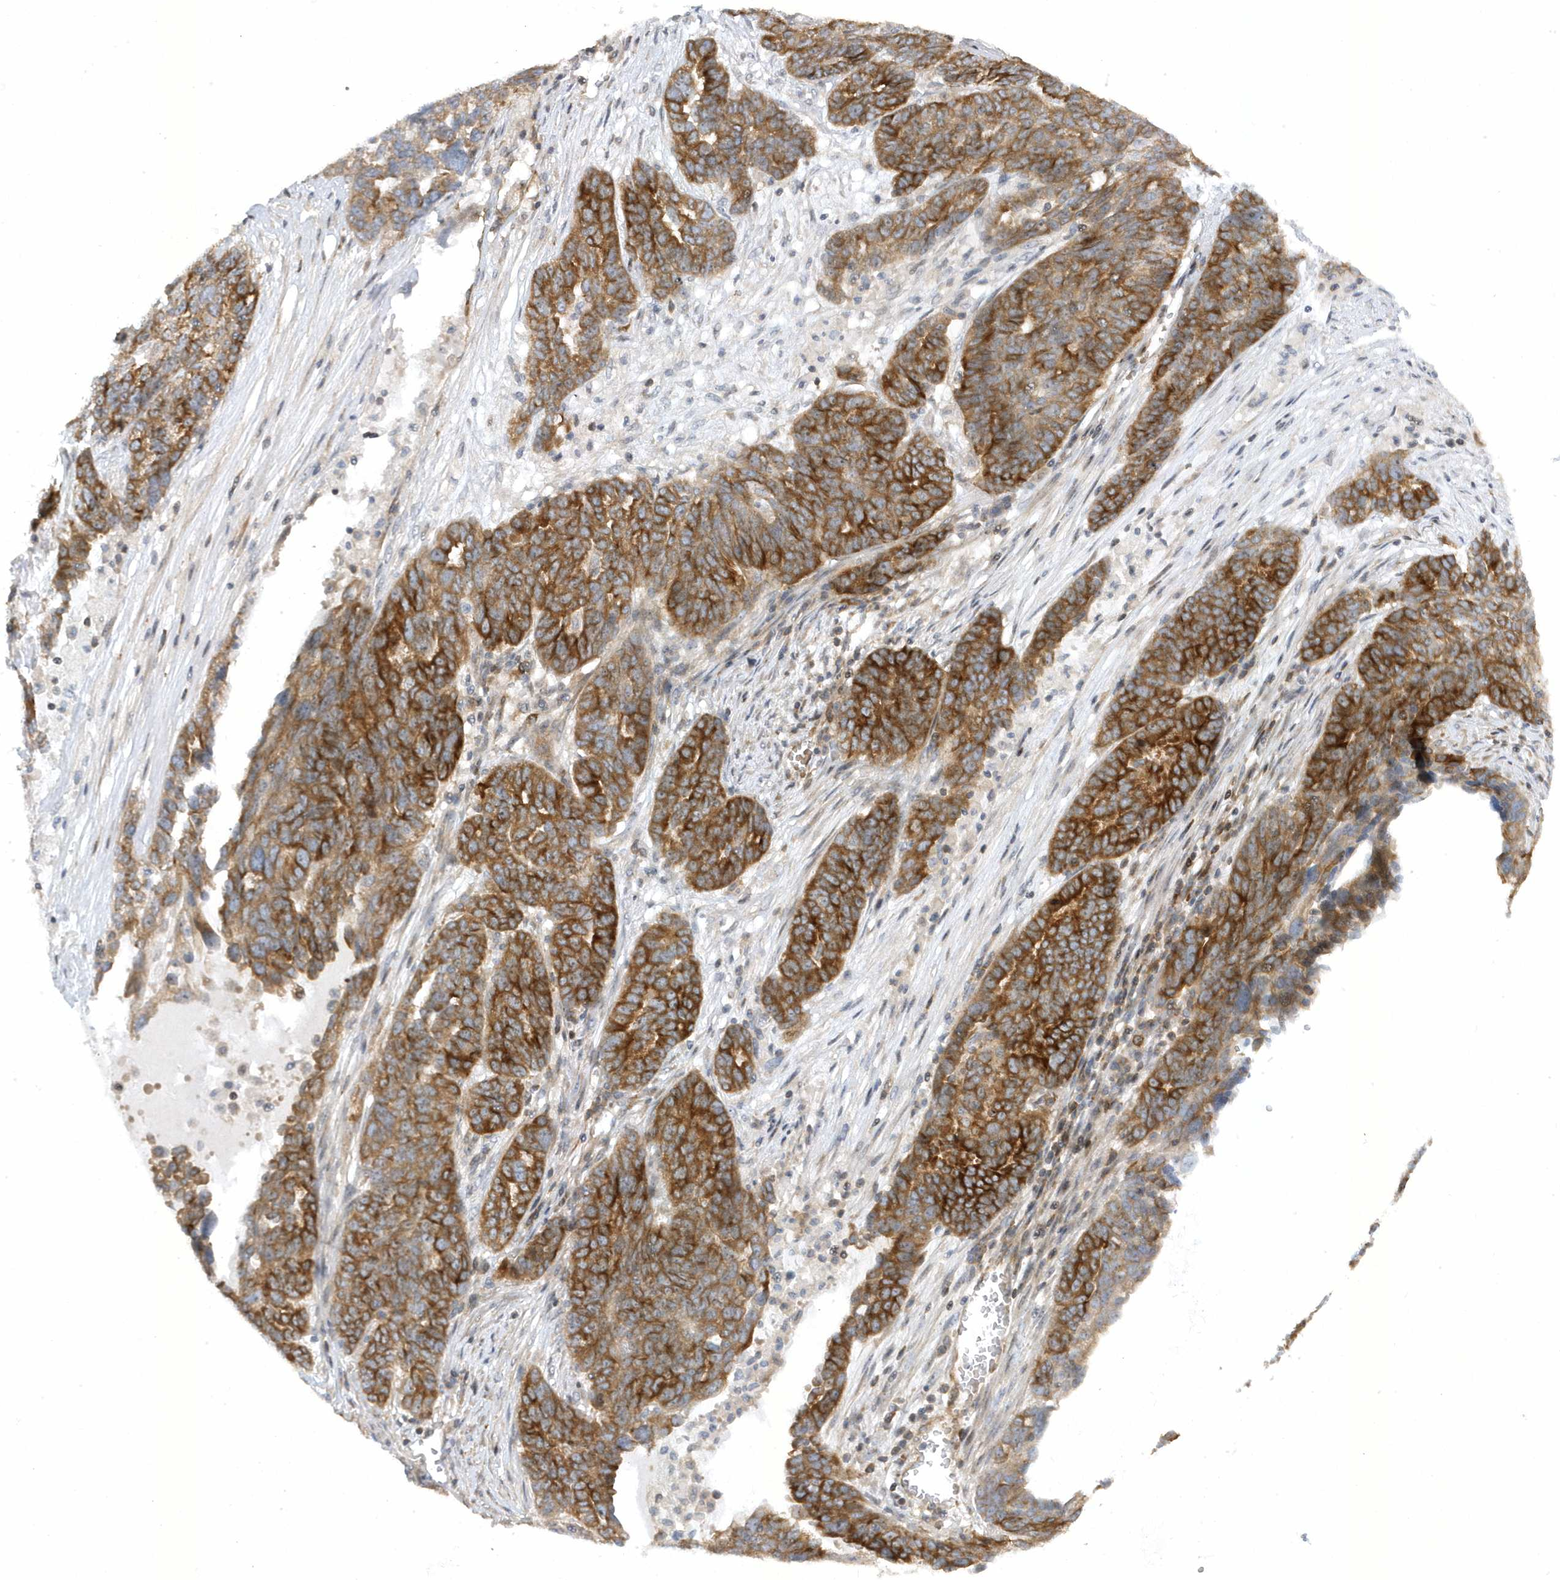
{"staining": {"intensity": "strong", "quantity": ">75%", "location": "cytoplasmic/membranous"}, "tissue": "ovarian cancer", "cell_type": "Tumor cells", "image_type": "cancer", "snomed": [{"axis": "morphology", "description": "Cystadenocarcinoma, serous, NOS"}, {"axis": "topography", "description": "Ovary"}], "caption": "Brown immunohistochemical staining in human serous cystadenocarcinoma (ovarian) displays strong cytoplasmic/membranous staining in about >75% of tumor cells.", "gene": "MAP7D3", "patient": {"sex": "female", "age": 59}}